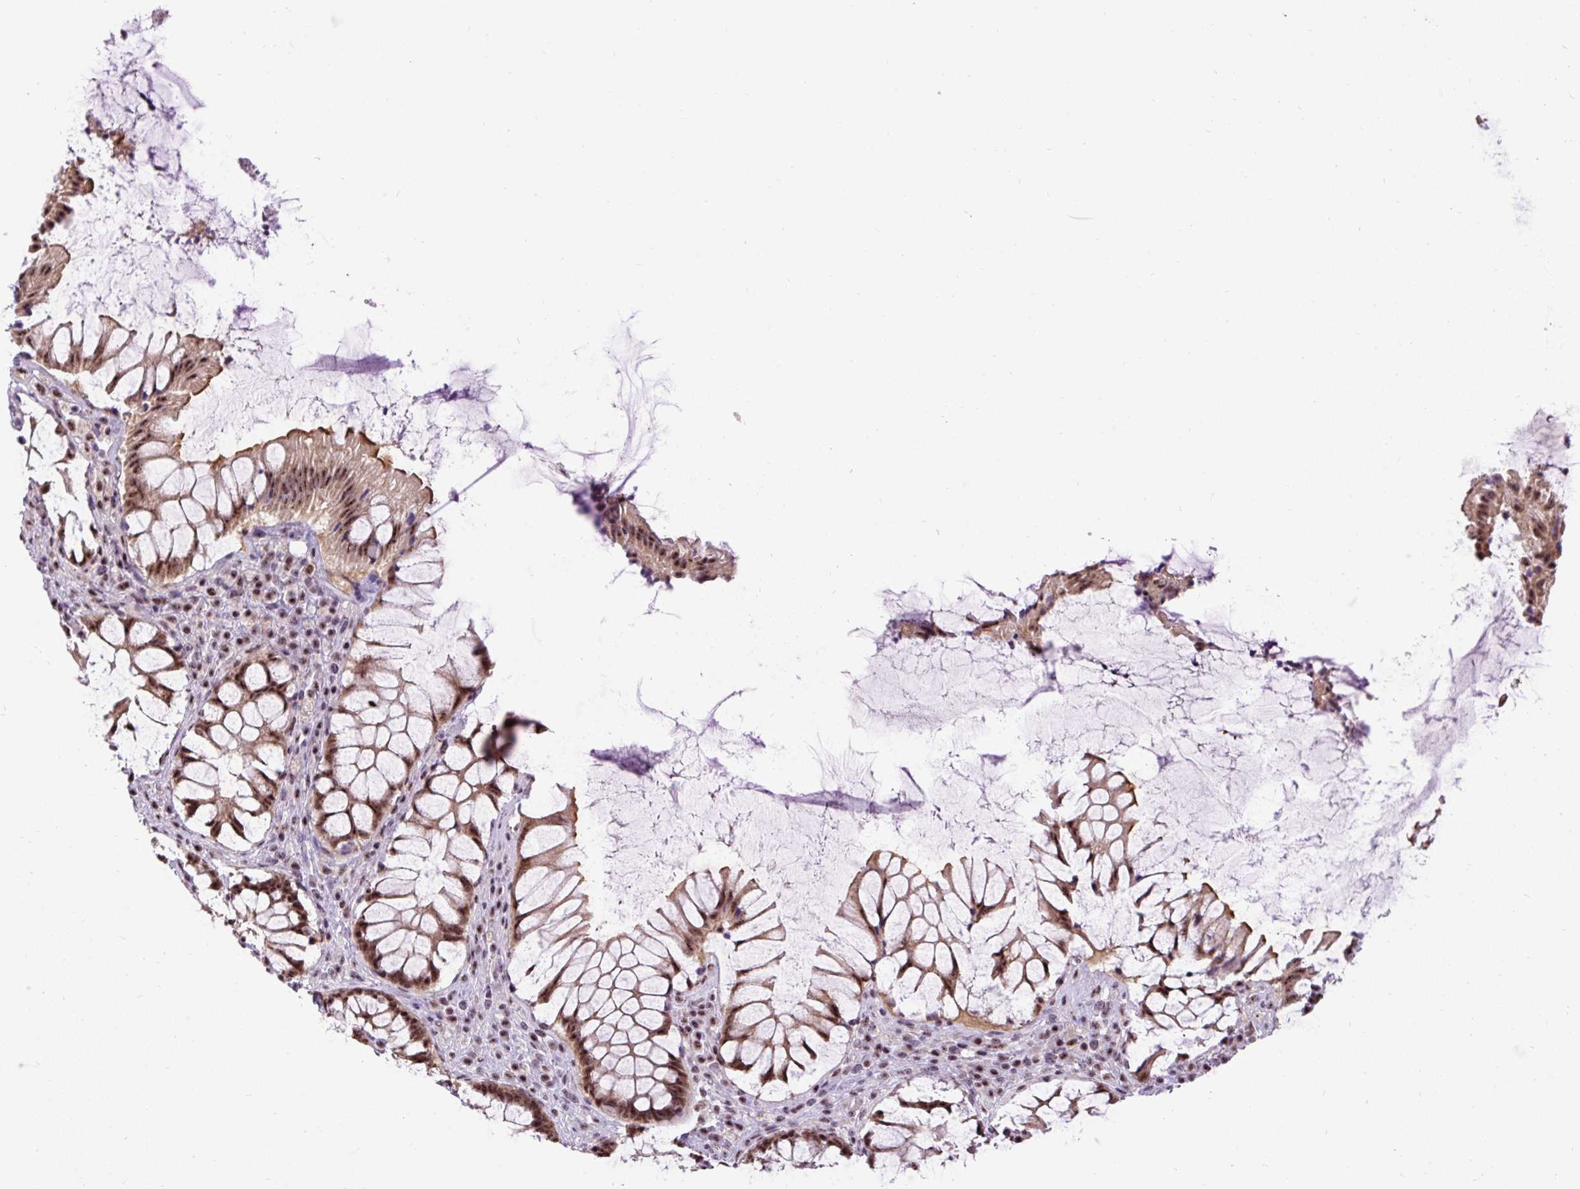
{"staining": {"intensity": "moderate", "quantity": ">75%", "location": "cytoplasmic/membranous,nuclear"}, "tissue": "rectum", "cell_type": "Glandular cells", "image_type": "normal", "snomed": [{"axis": "morphology", "description": "Normal tissue, NOS"}, {"axis": "topography", "description": "Rectum"}], "caption": "Brown immunohistochemical staining in benign rectum demonstrates moderate cytoplasmic/membranous,nuclear expression in approximately >75% of glandular cells.", "gene": "SMC5", "patient": {"sex": "female", "age": 58}}